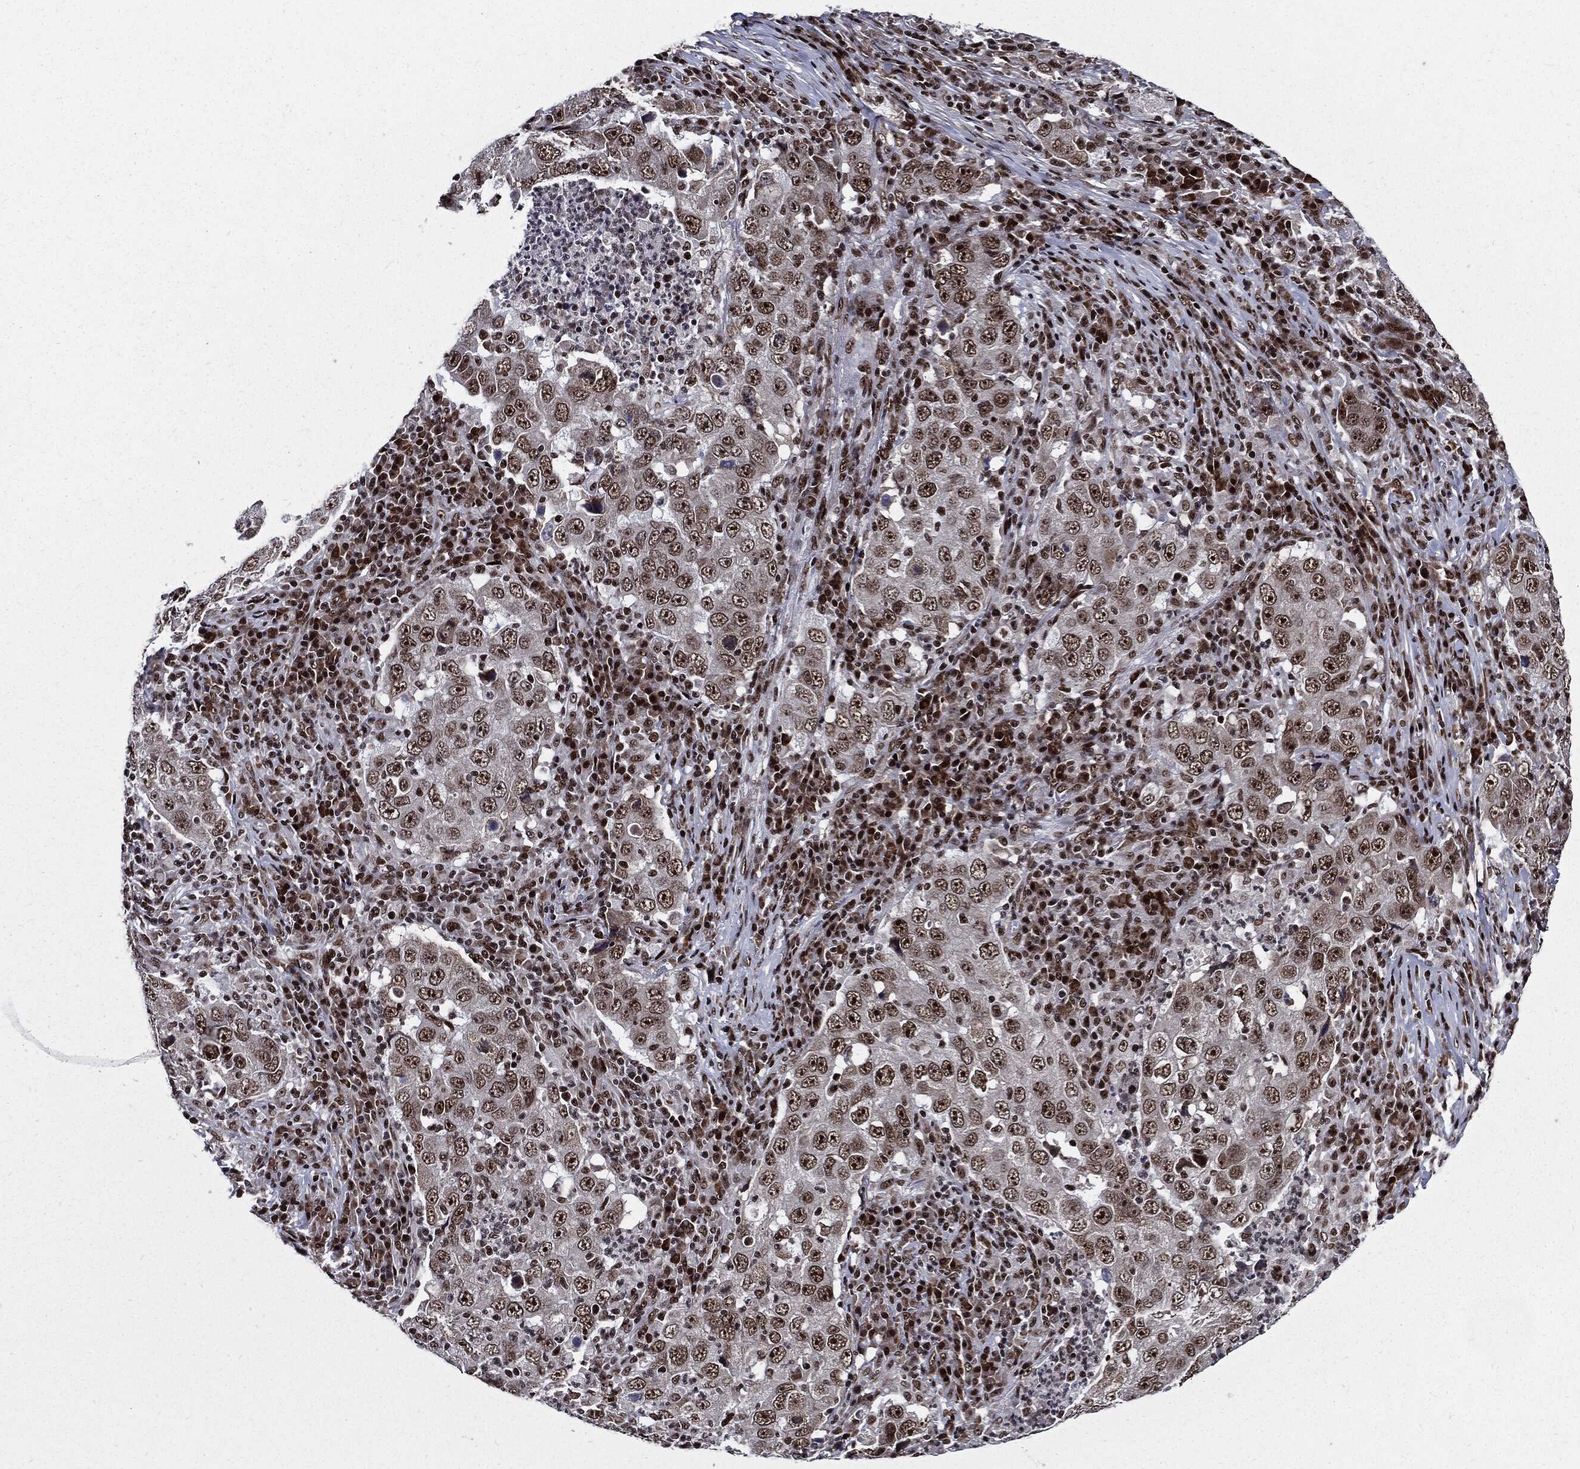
{"staining": {"intensity": "moderate", "quantity": ">75%", "location": "nuclear"}, "tissue": "lung cancer", "cell_type": "Tumor cells", "image_type": "cancer", "snomed": [{"axis": "morphology", "description": "Adenocarcinoma, NOS"}, {"axis": "topography", "description": "Lung"}], "caption": "This is a histology image of immunohistochemistry staining of lung cancer, which shows moderate expression in the nuclear of tumor cells.", "gene": "ZFP91", "patient": {"sex": "male", "age": 73}}